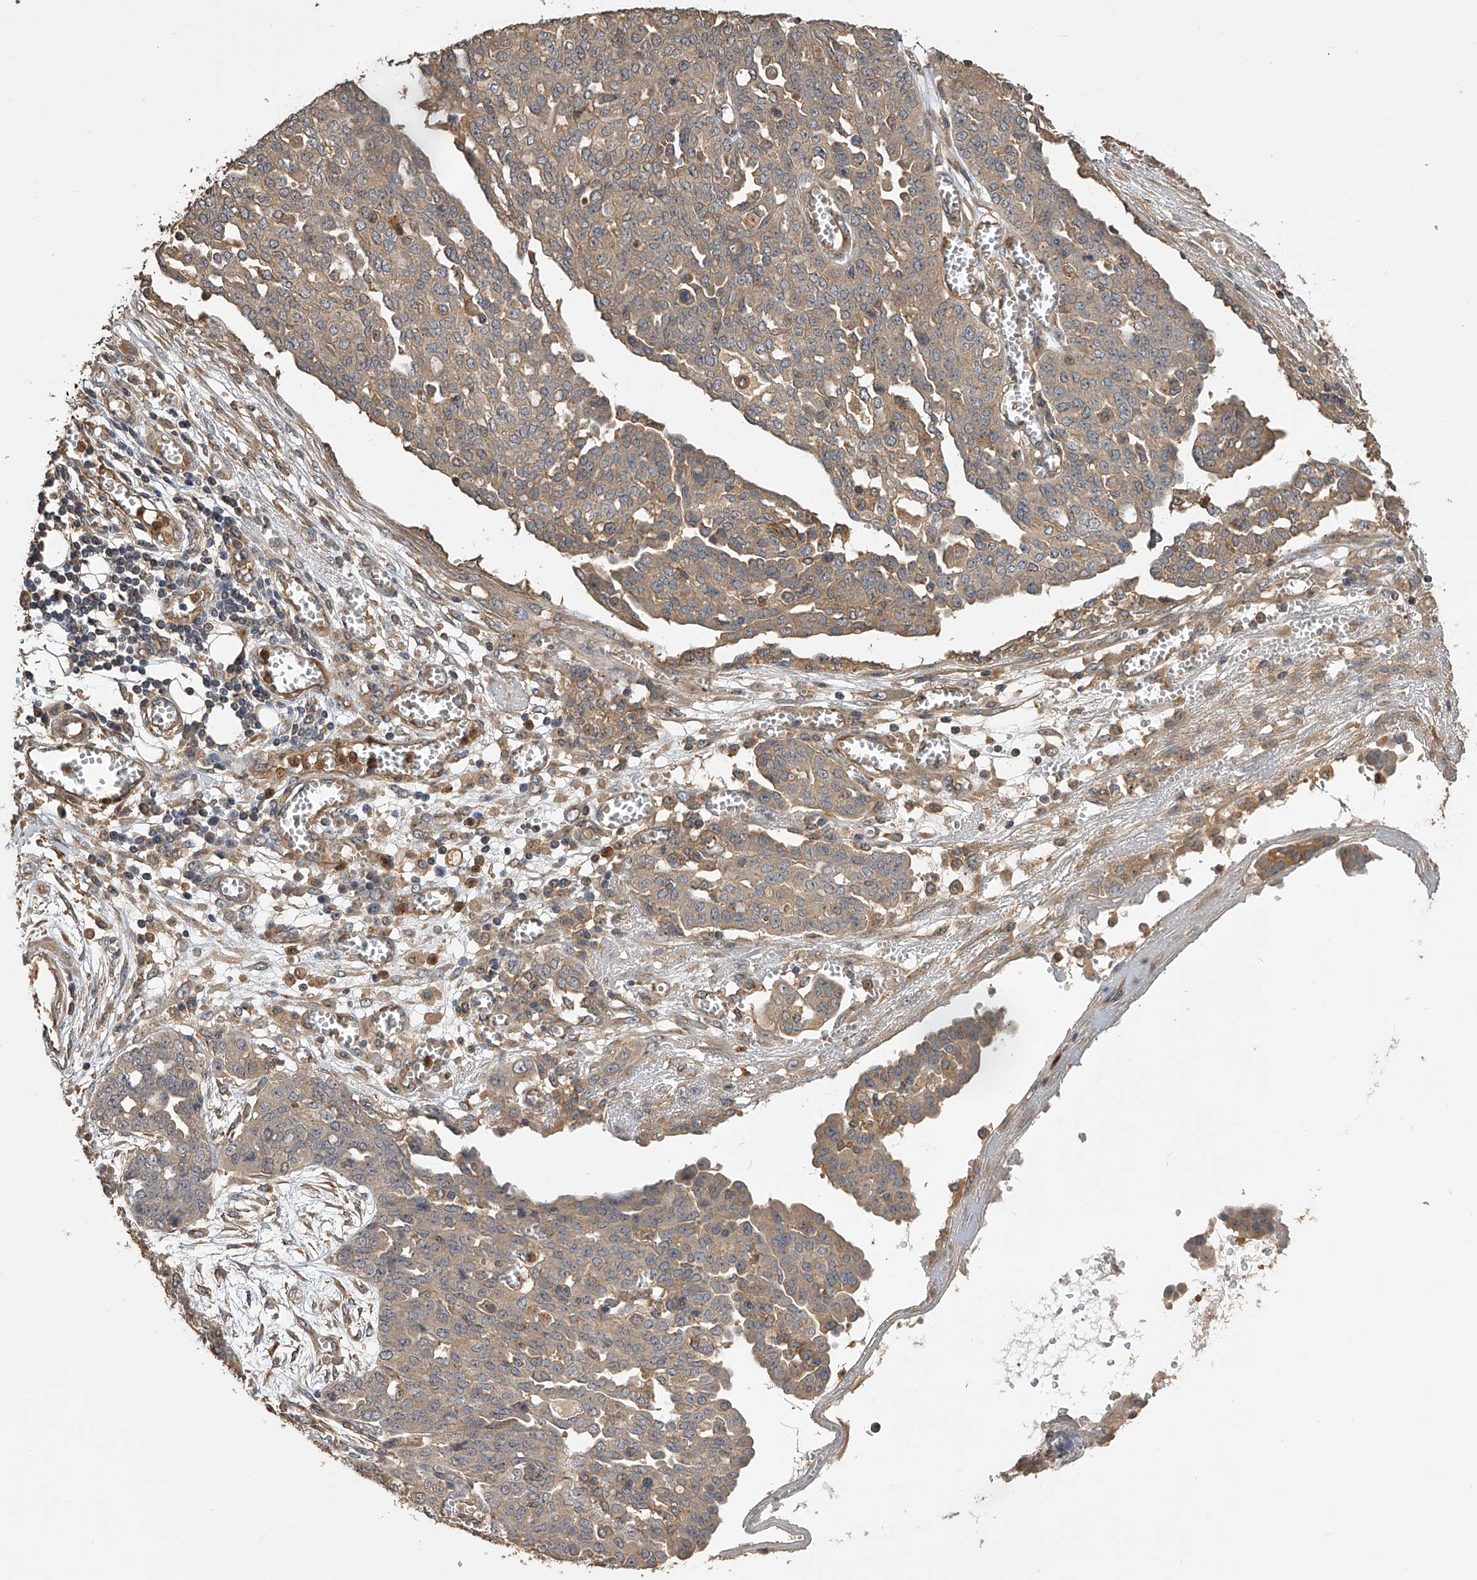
{"staining": {"intensity": "moderate", "quantity": "<25%", "location": "cytoplasmic/membranous"}, "tissue": "ovarian cancer", "cell_type": "Tumor cells", "image_type": "cancer", "snomed": [{"axis": "morphology", "description": "Cystadenocarcinoma, serous, NOS"}, {"axis": "topography", "description": "Soft tissue"}, {"axis": "topography", "description": "Ovary"}], "caption": "High-magnification brightfield microscopy of ovarian serous cystadenocarcinoma stained with DAB (brown) and counterstained with hematoxylin (blue). tumor cells exhibit moderate cytoplasmic/membranous expression is present in about<25% of cells.", "gene": "PTPRA", "patient": {"sex": "female", "age": 57}}